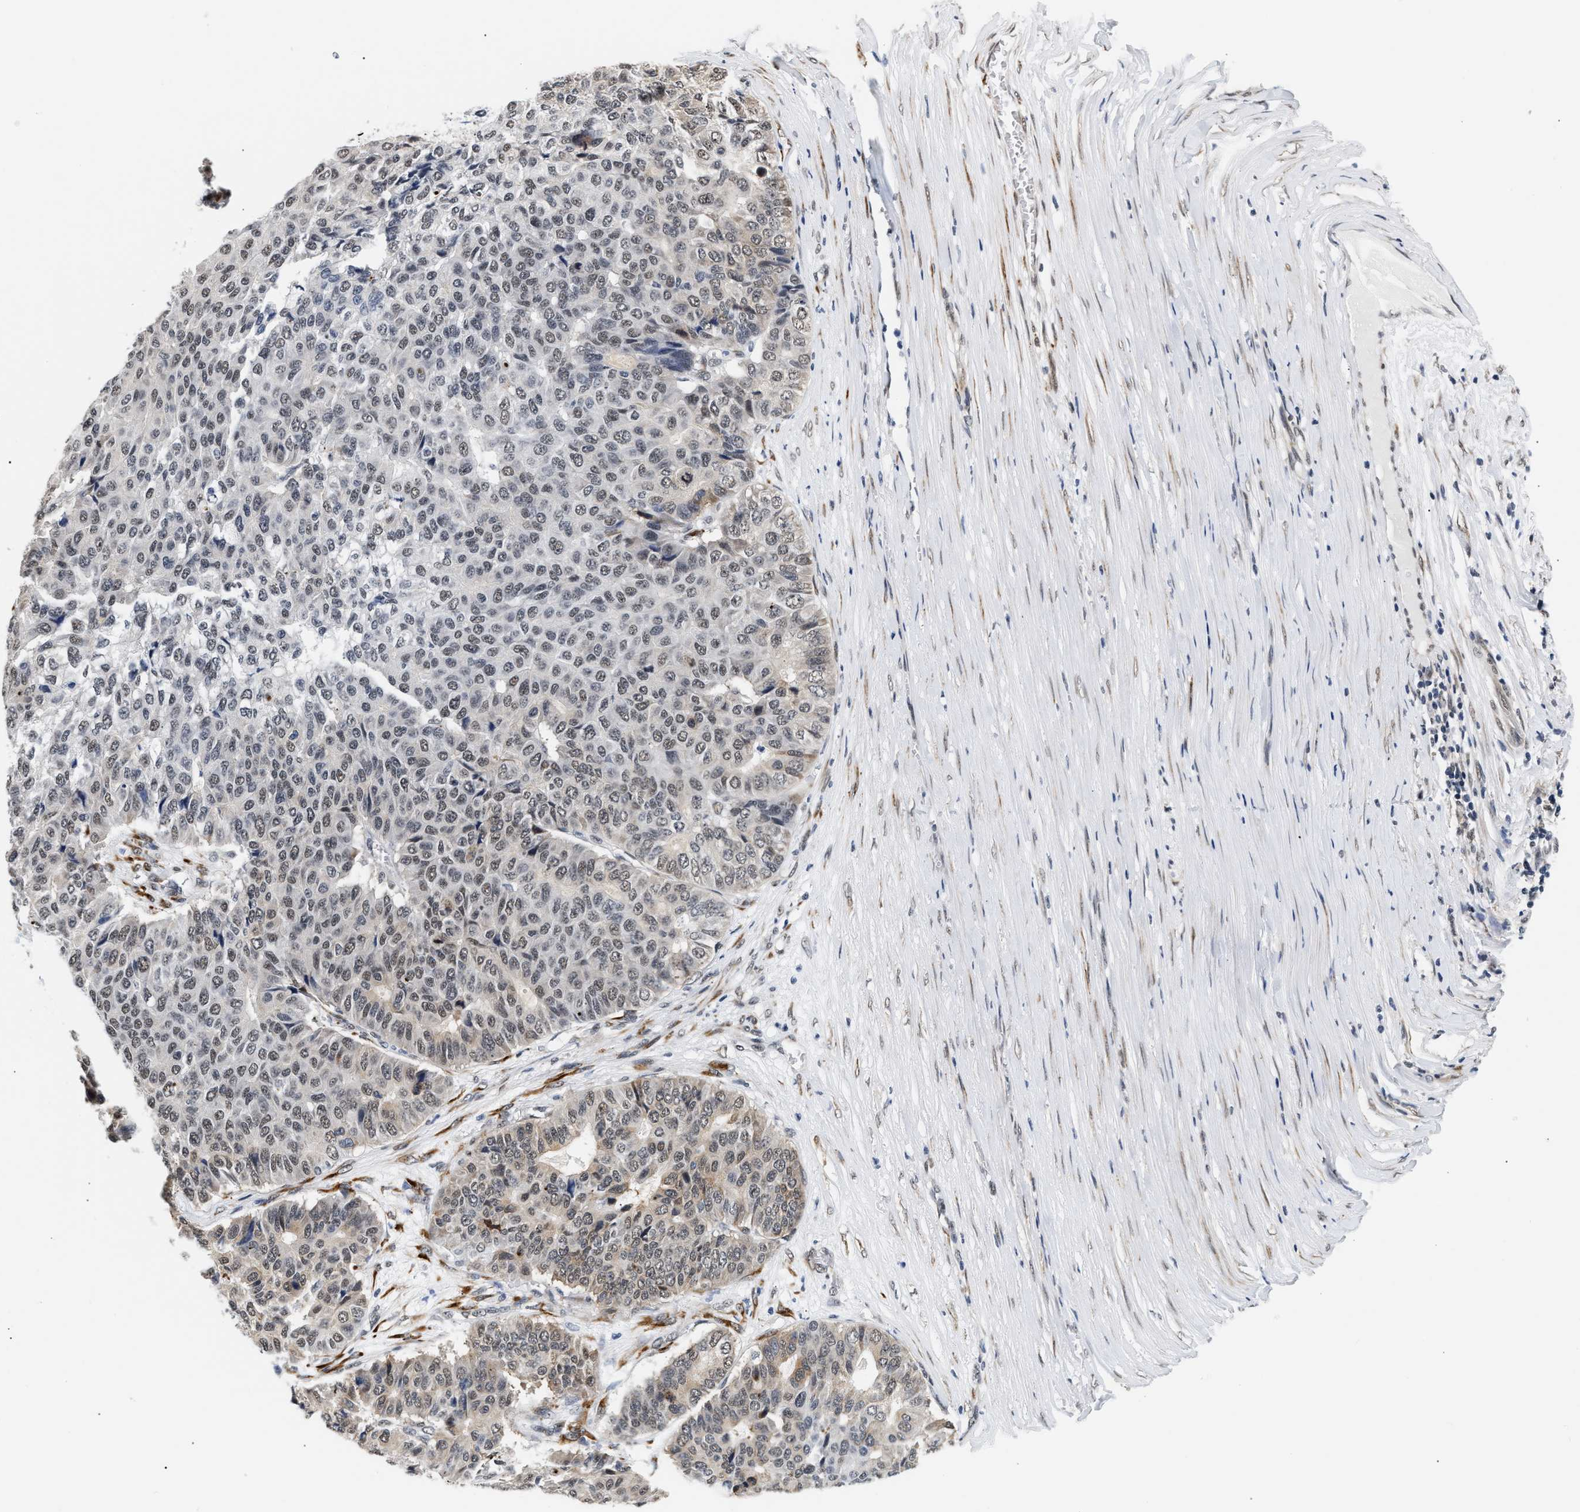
{"staining": {"intensity": "weak", "quantity": "25%-75%", "location": "cytoplasmic/membranous,nuclear"}, "tissue": "pancreatic cancer", "cell_type": "Tumor cells", "image_type": "cancer", "snomed": [{"axis": "morphology", "description": "Adenocarcinoma, NOS"}, {"axis": "topography", "description": "Pancreas"}], "caption": "Immunohistochemical staining of human pancreatic cancer exhibits low levels of weak cytoplasmic/membranous and nuclear positivity in about 25%-75% of tumor cells.", "gene": "THOC1", "patient": {"sex": "male", "age": 50}}